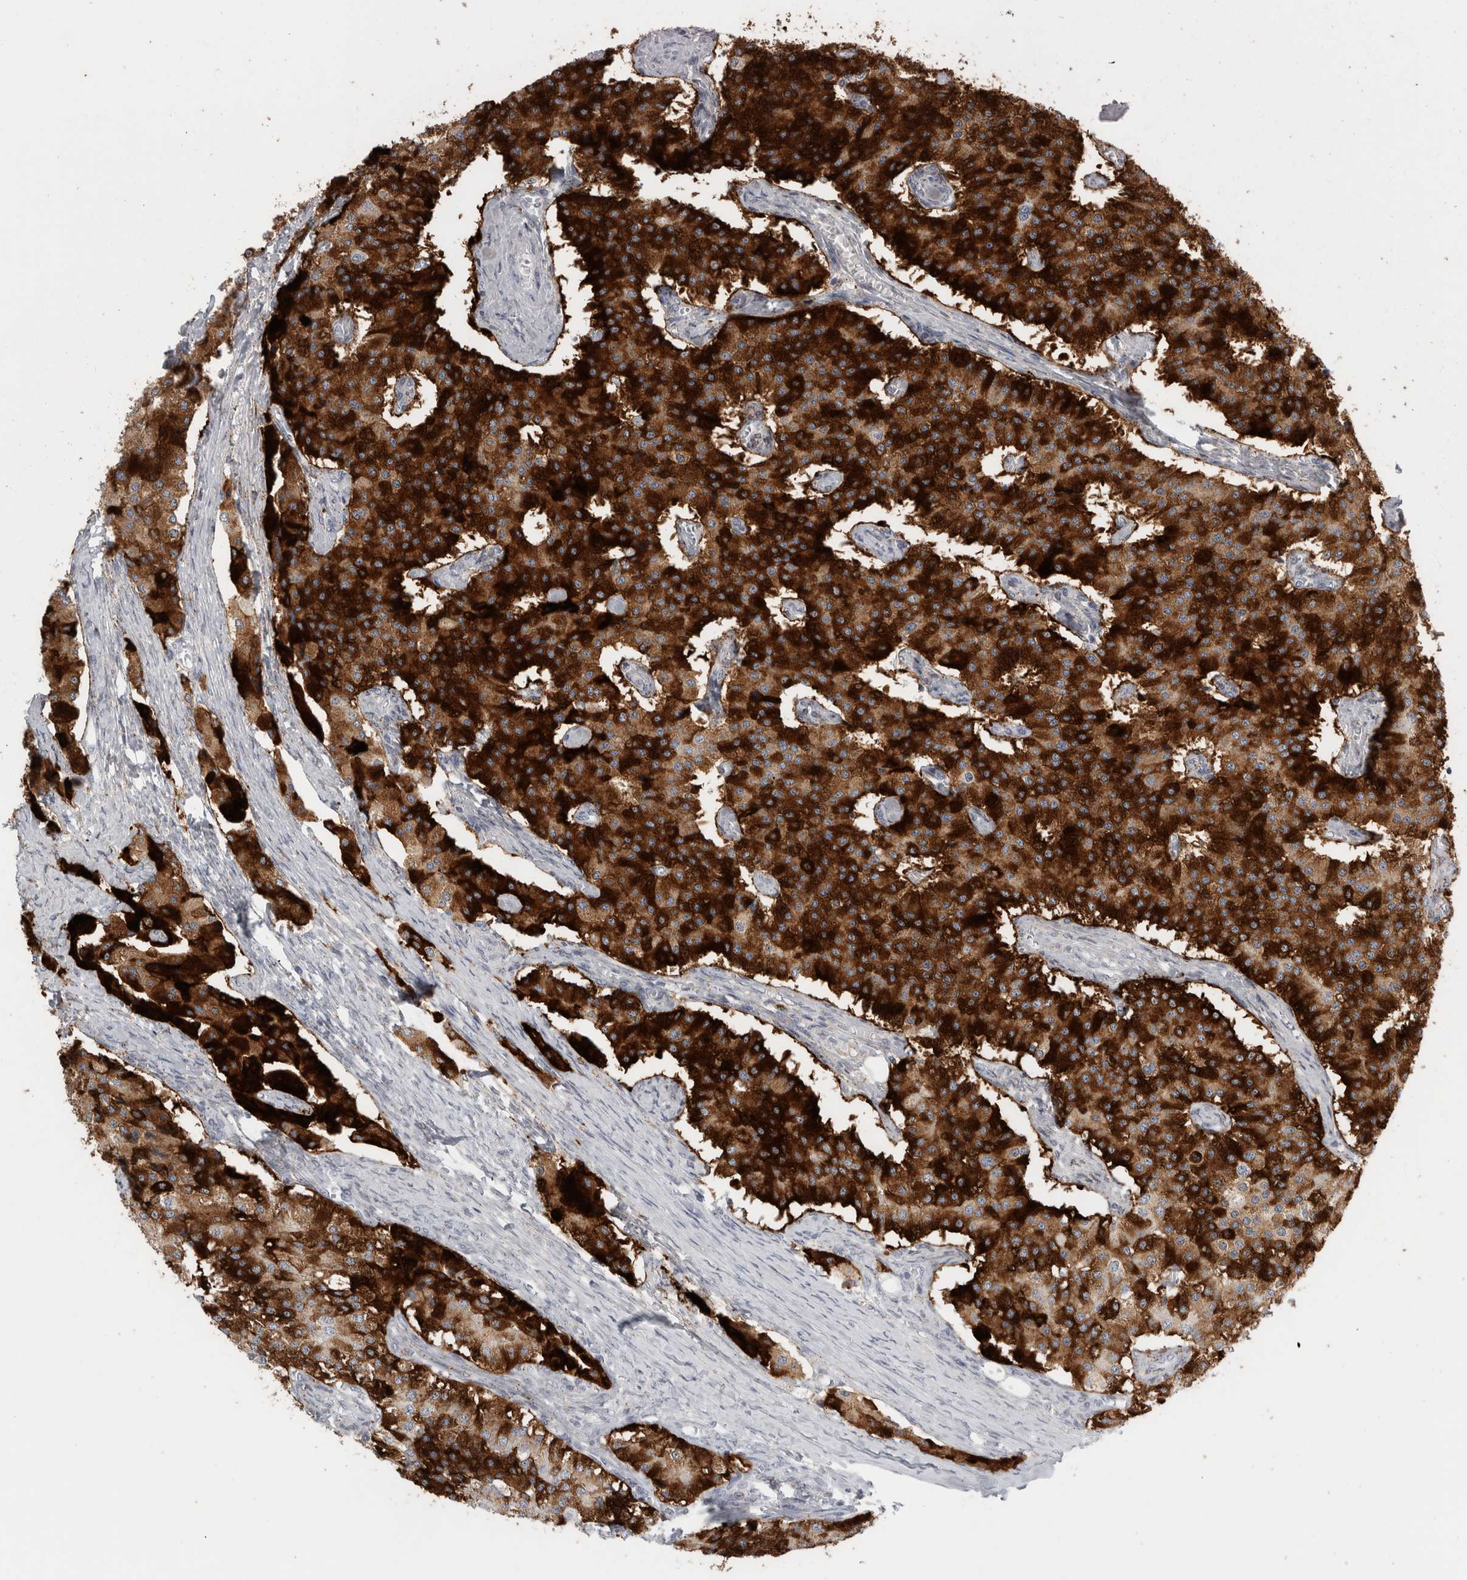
{"staining": {"intensity": "strong", "quantity": ">75%", "location": "cytoplasmic/membranous"}, "tissue": "carcinoid", "cell_type": "Tumor cells", "image_type": "cancer", "snomed": [{"axis": "morphology", "description": "Carcinoid, malignant, NOS"}, {"axis": "topography", "description": "Colon"}], "caption": "A high-resolution histopathology image shows immunohistochemistry (IHC) staining of malignant carcinoid, which exhibits strong cytoplasmic/membranous staining in about >75% of tumor cells.", "gene": "CPE", "patient": {"sex": "female", "age": 52}}